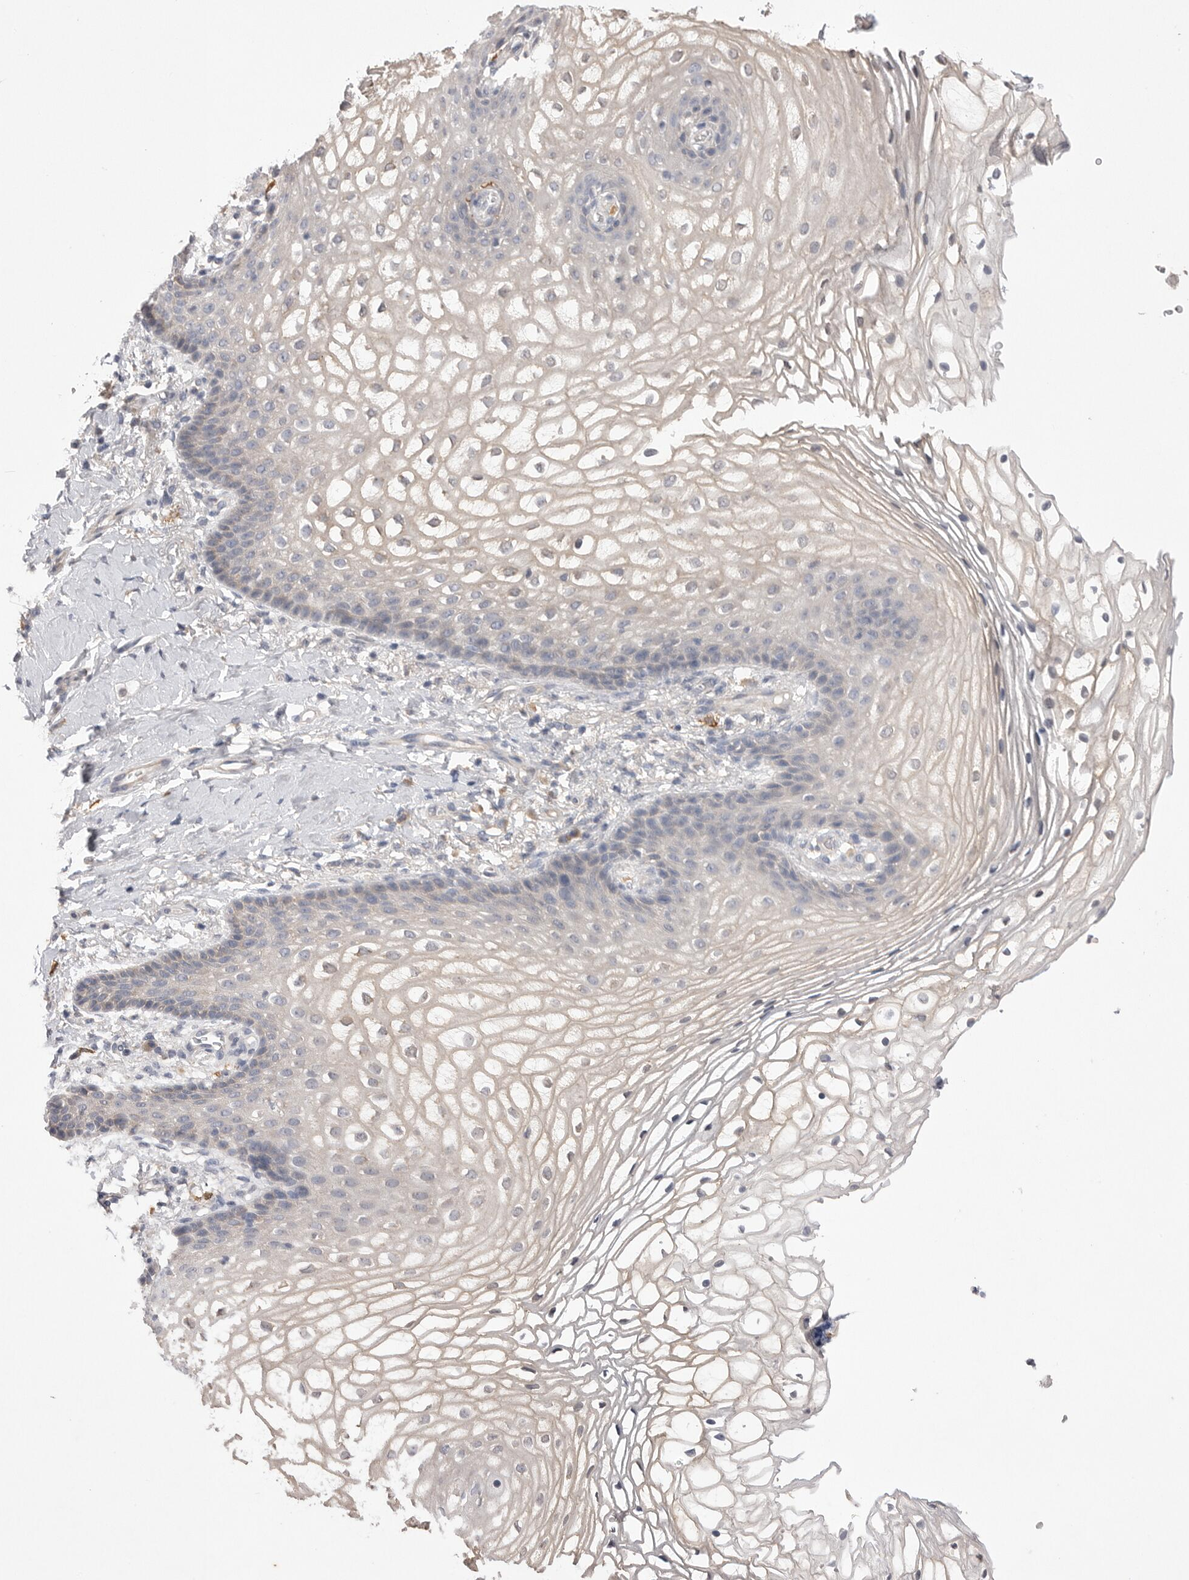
{"staining": {"intensity": "negative", "quantity": "none", "location": "none"}, "tissue": "vagina", "cell_type": "Squamous epithelial cells", "image_type": "normal", "snomed": [{"axis": "morphology", "description": "Normal tissue, NOS"}, {"axis": "topography", "description": "Vagina"}], "caption": "This is an immunohistochemistry (IHC) photomicrograph of unremarkable vagina. There is no expression in squamous epithelial cells.", "gene": "VAC14", "patient": {"sex": "female", "age": 60}}